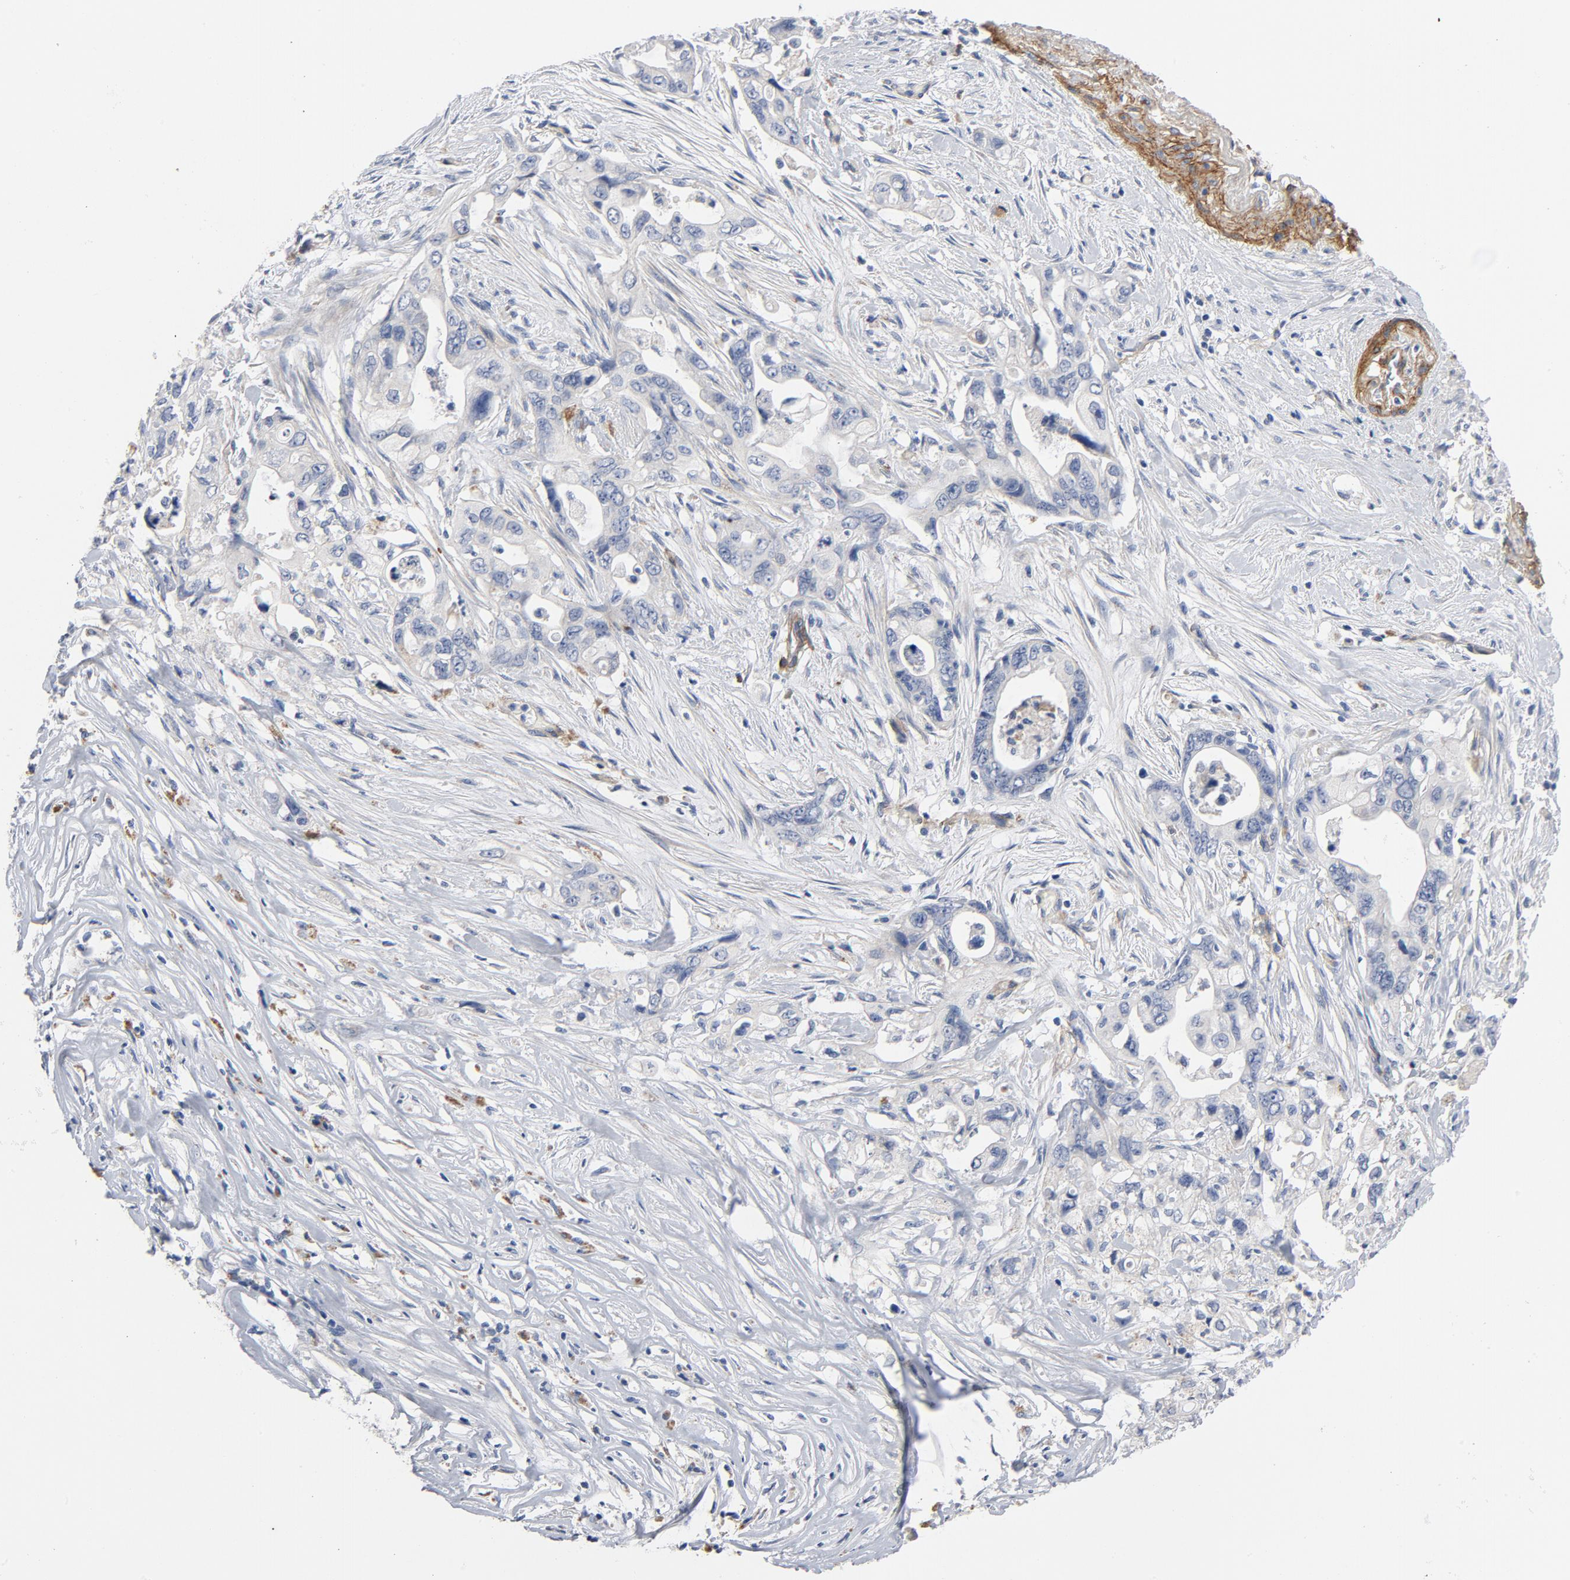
{"staining": {"intensity": "negative", "quantity": "none", "location": "none"}, "tissue": "pancreatic cancer", "cell_type": "Tumor cells", "image_type": "cancer", "snomed": [{"axis": "morphology", "description": "Normal tissue, NOS"}, {"axis": "topography", "description": "Pancreas"}], "caption": "Immunohistochemistry image of pancreatic cancer stained for a protein (brown), which displays no expression in tumor cells.", "gene": "LAMC1", "patient": {"sex": "male", "age": 42}}